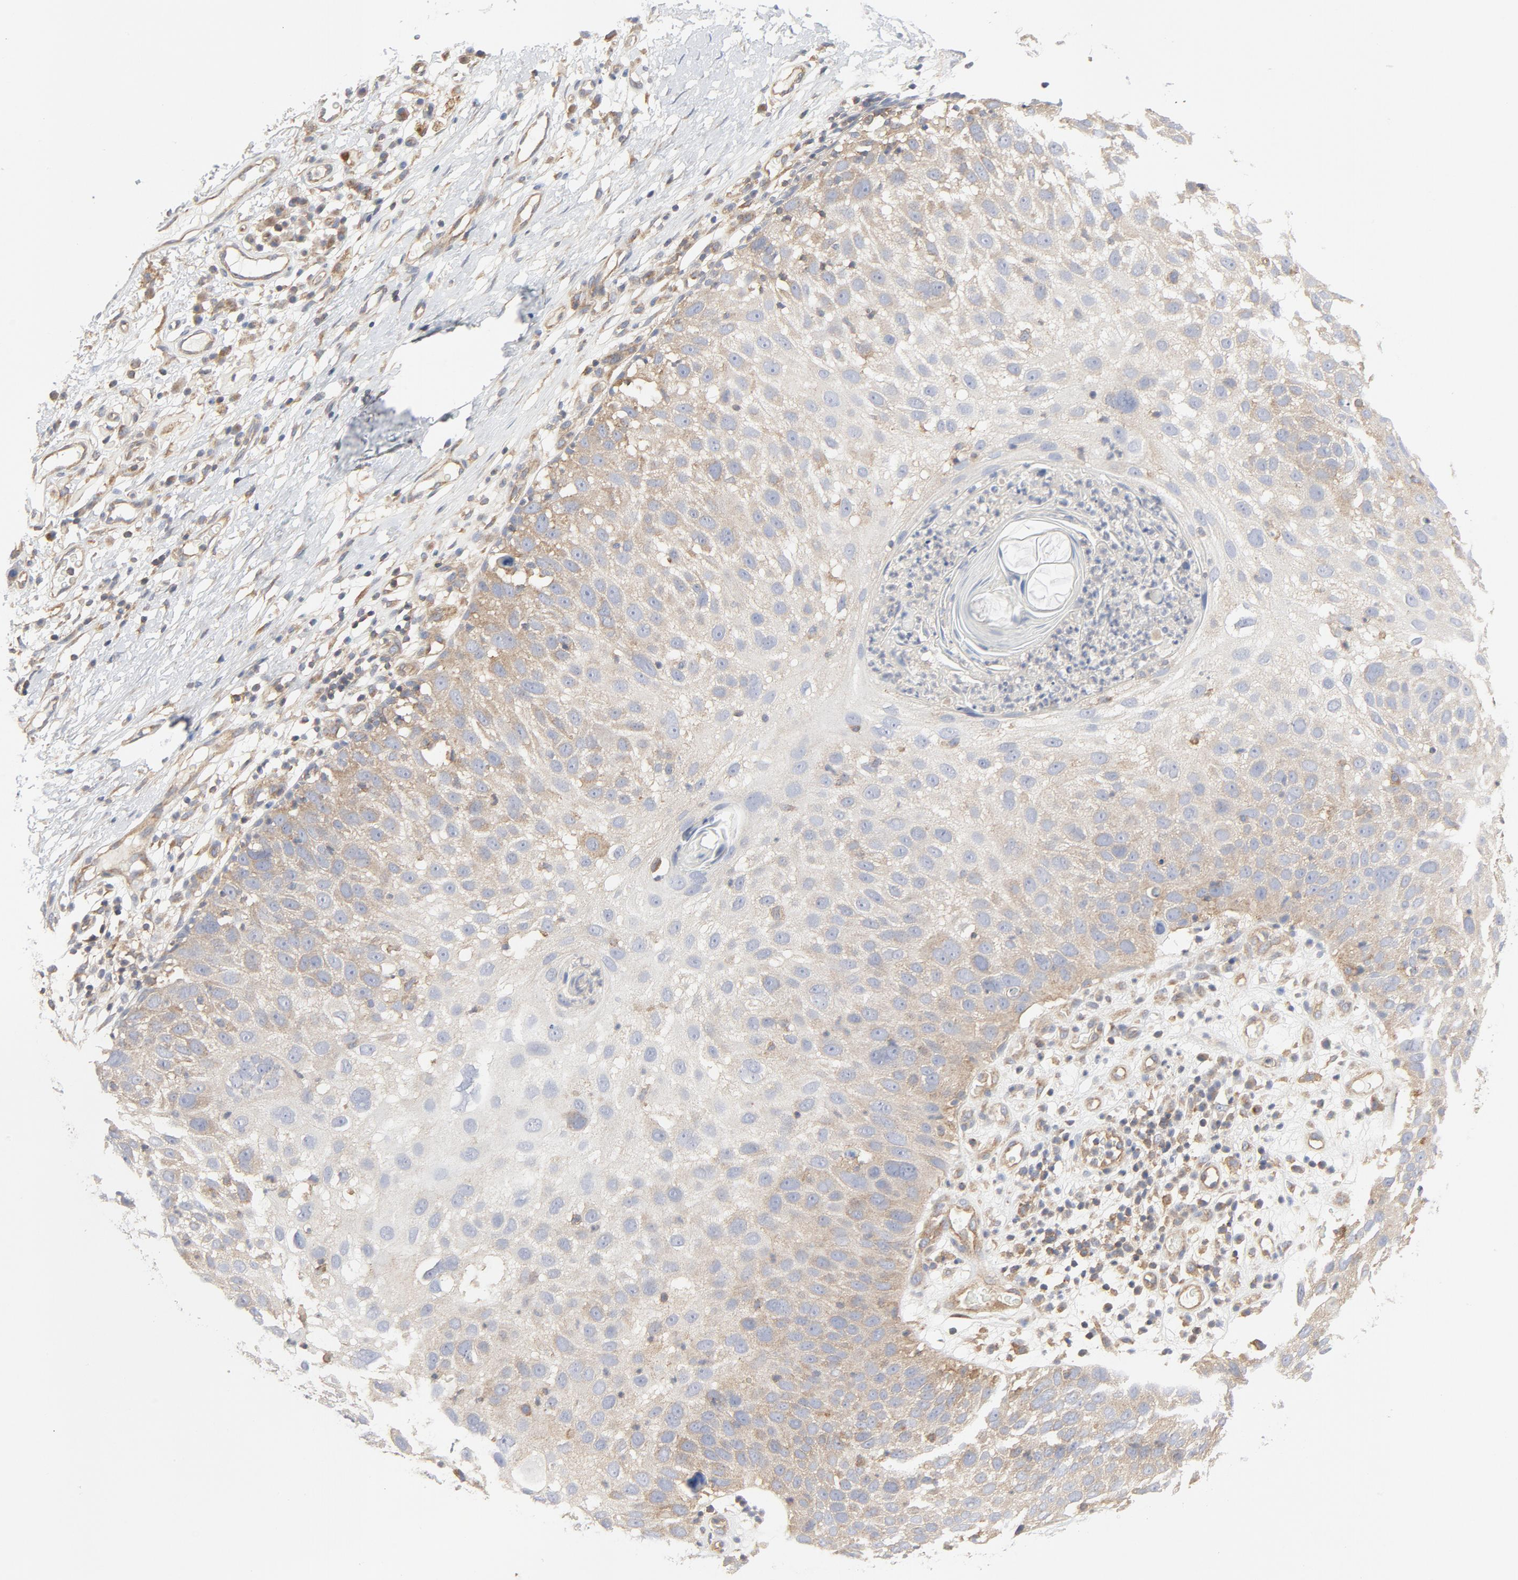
{"staining": {"intensity": "weak", "quantity": "25%-75%", "location": "cytoplasmic/membranous"}, "tissue": "skin cancer", "cell_type": "Tumor cells", "image_type": "cancer", "snomed": [{"axis": "morphology", "description": "Squamous cell carcinoma, NOS"}, {"axis": "topography", "description": "Skin"}], "caption": "Protein staining displays weak cytoplasmic/membranous expression in approximately 25%-75% of tumor cells in skin cancer (squamous cell carcinoma).", "gene": "RABEP1", "patient": {"sex": "male", "age": 87}}